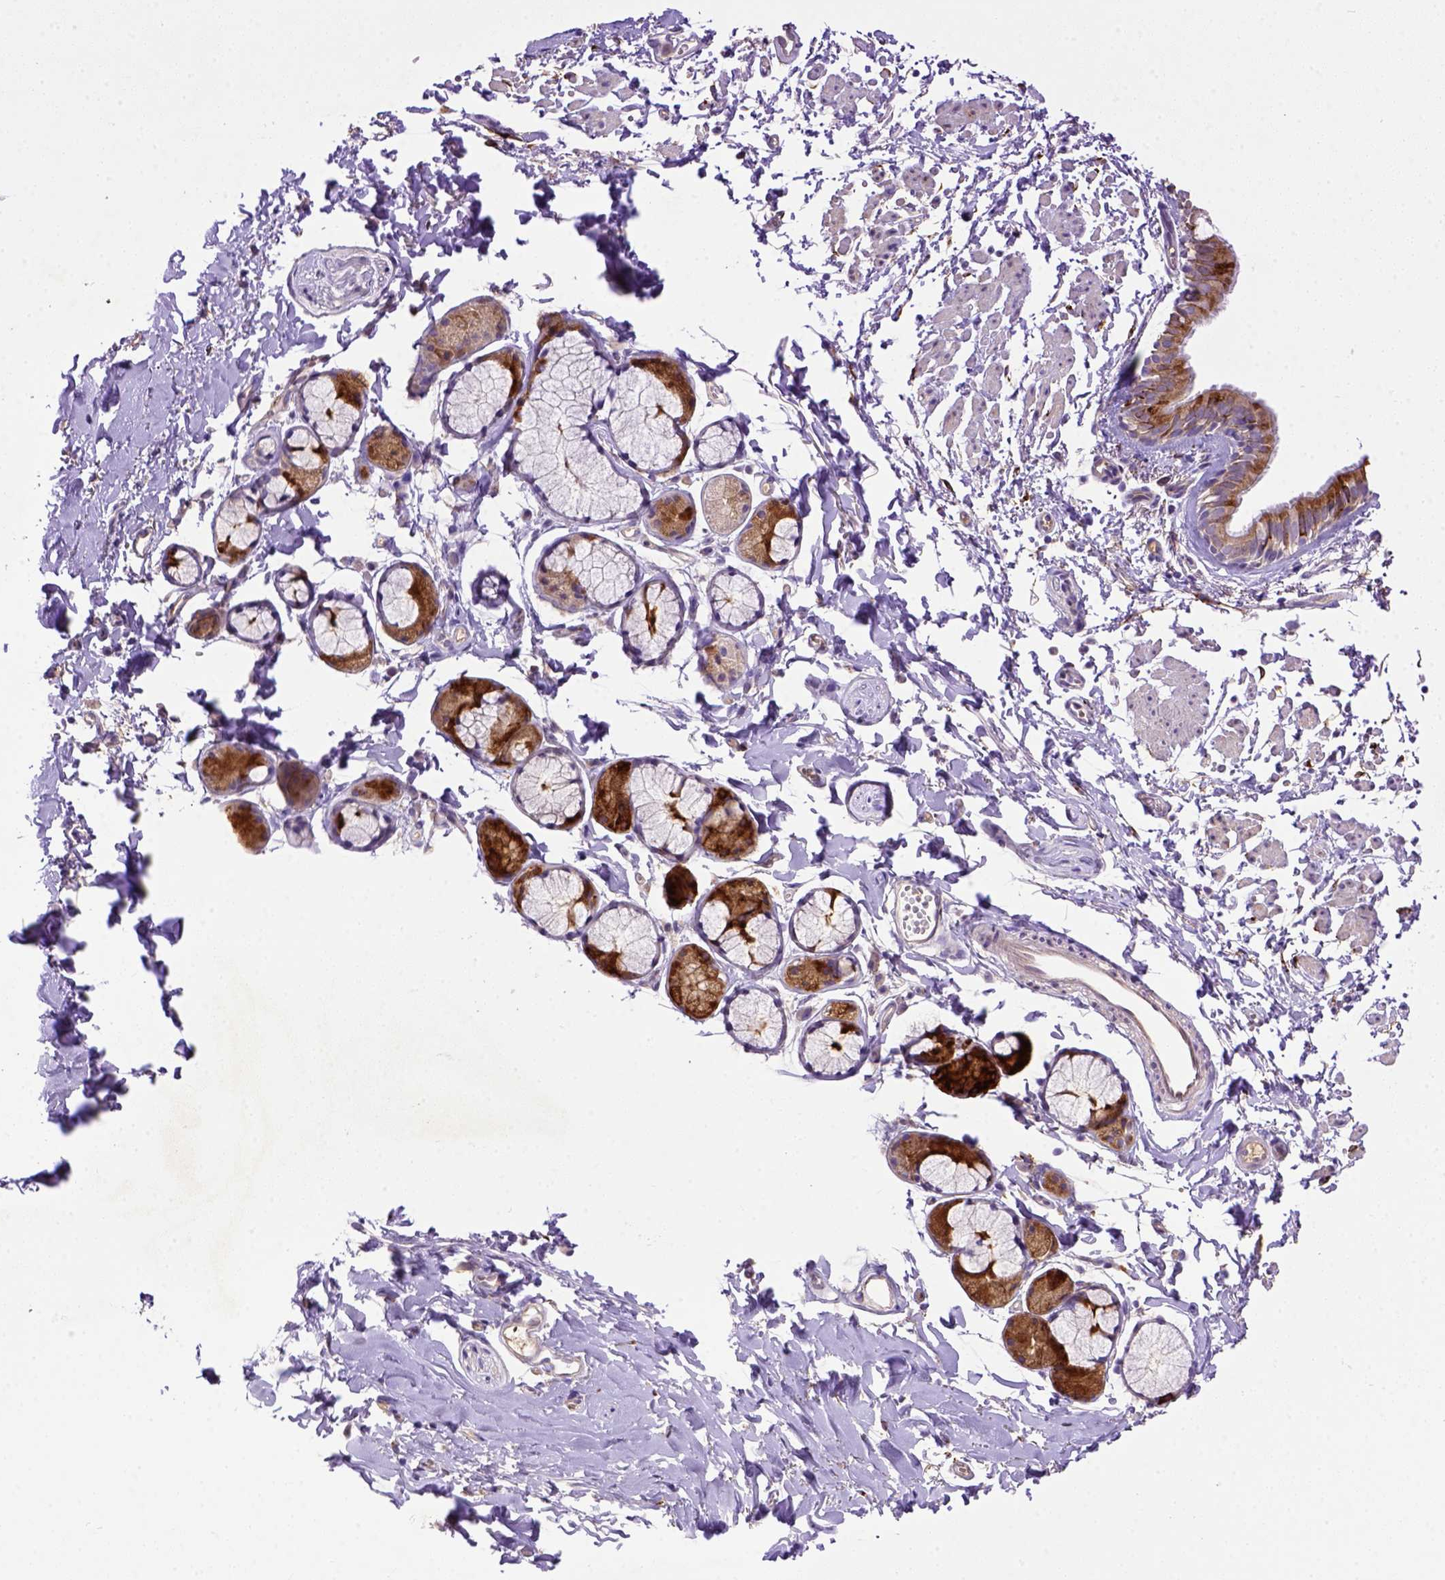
{"staining": {"intensity": "strong", "quantity": ">75%", "location": "cytoplasmic/membranous"}, "tissue": "bronchus", "cell_type": "Respiratory epithelial cells", "image_type": "normal", "snomed": [{"axis": "morphology", "description": "Normal tissue, NOS"}, {"axis": "topography", "description": "Cartilage tissue"}, {"axis": "topography", "description": "Bronchus"}], "caption": "Immunohistochemistry (IHC) of normal bronchus shows high levels of strong cytoplasmic/membranous expression in approximately >75% of respiratory epithelial cells. The protein is stained brown, and the nuclei are stained in blue (DAB IHC with brightfield microscopy, high magnification).", "gene": "DEPDC1B", "patient": {"sex": "female", "age": 59}}